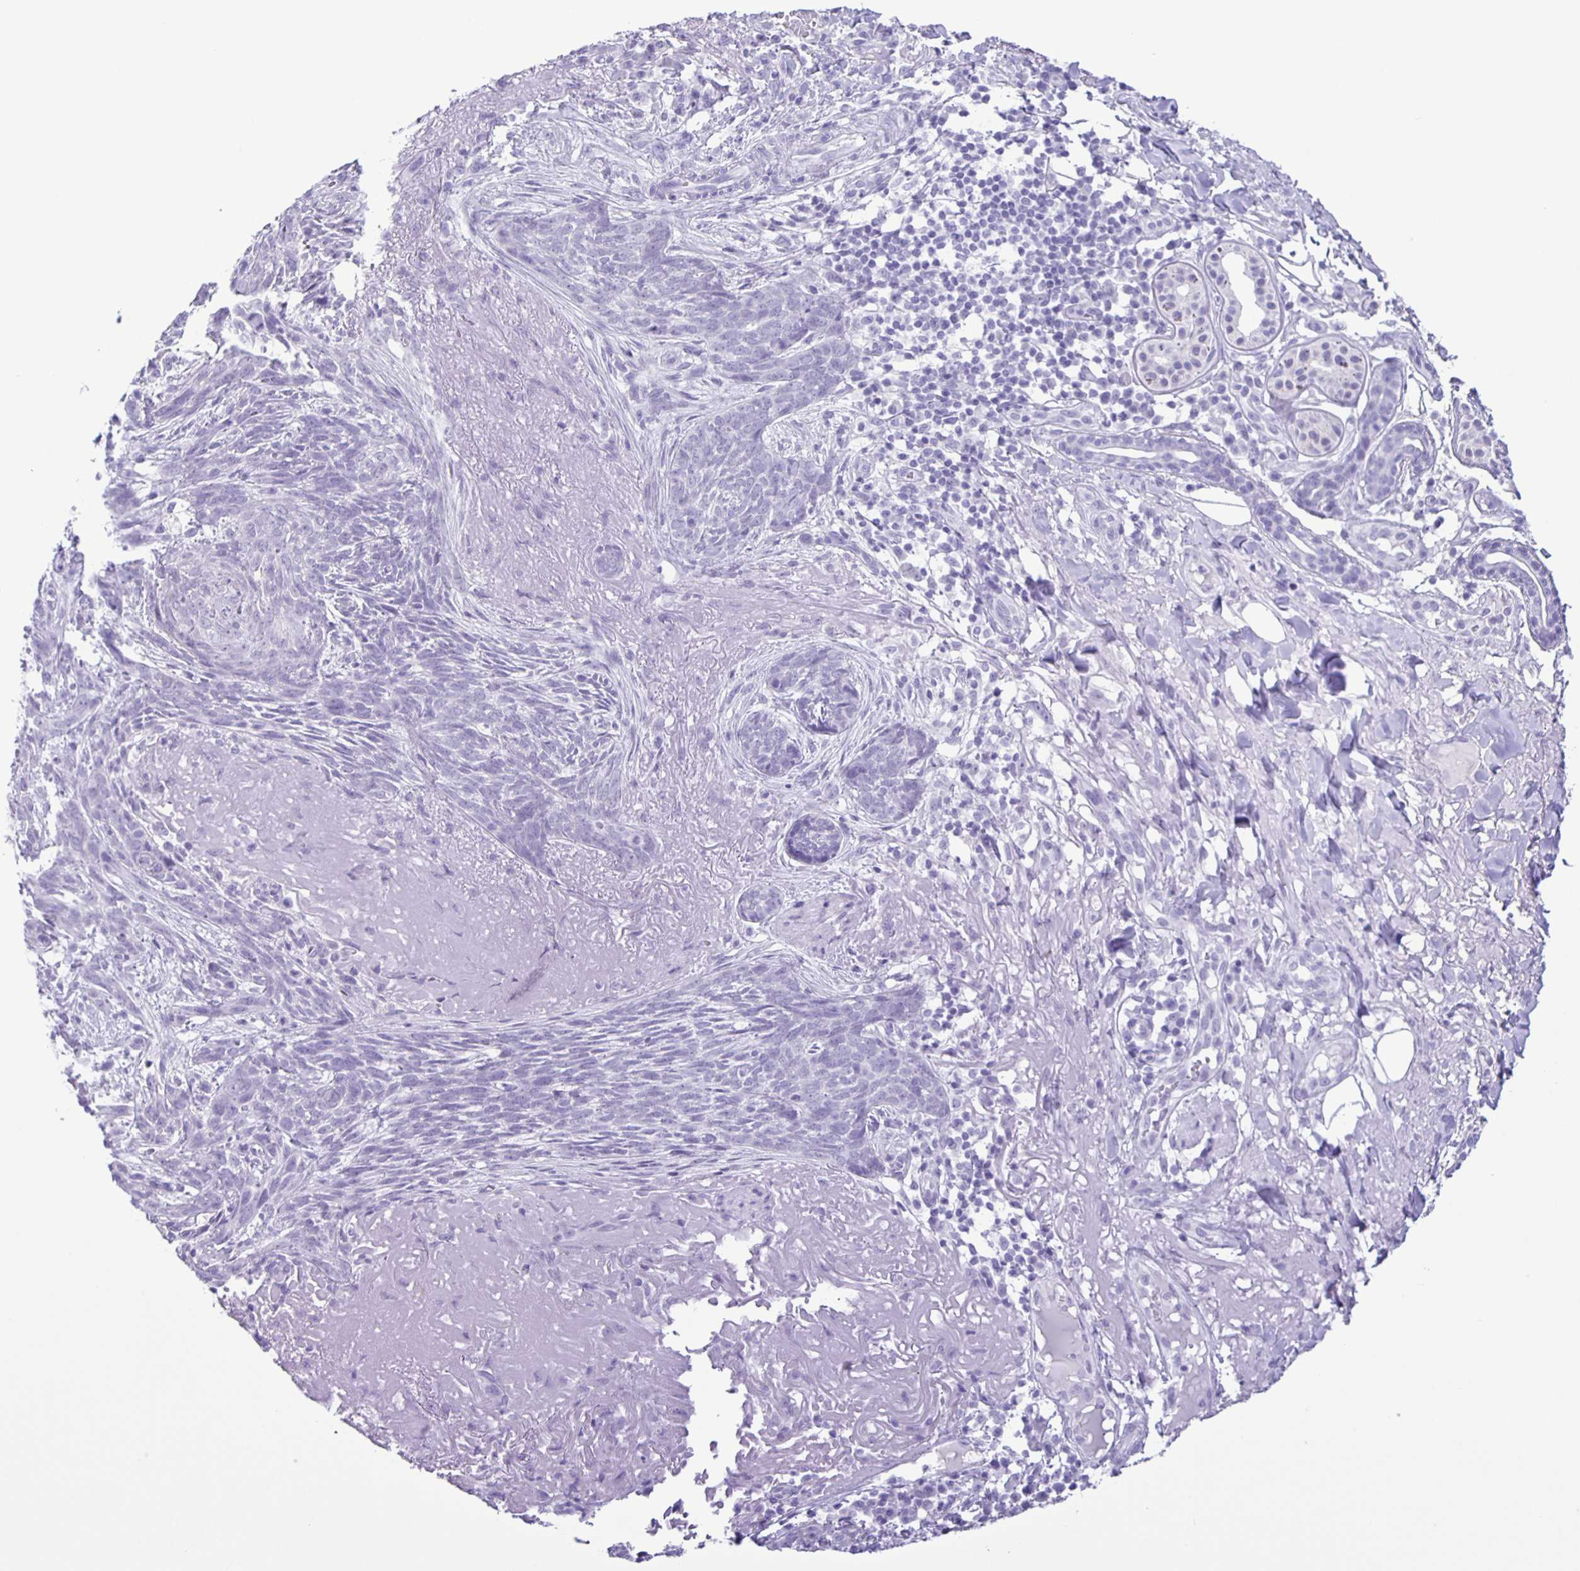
{"staining": {"intensity": "negative", "quantity": "none", "location": "none"}, "tissue": "skin cancer", "cell_type": "Tumor cells", "image_type": "cancer", "snomed": [{"axis": "morphology", "description": "Basal cell carcinoma"}, {"axis": "topography", "description": "Skin"}], "caption": "An immunohistochemistry photomicrograph of skin basal cell carcinoma is shown. There is no staining in tumor cells of skin basal cell carcinoma.", "gene": "EZHIP", "patient": {"sex": "female", "age": 93}}